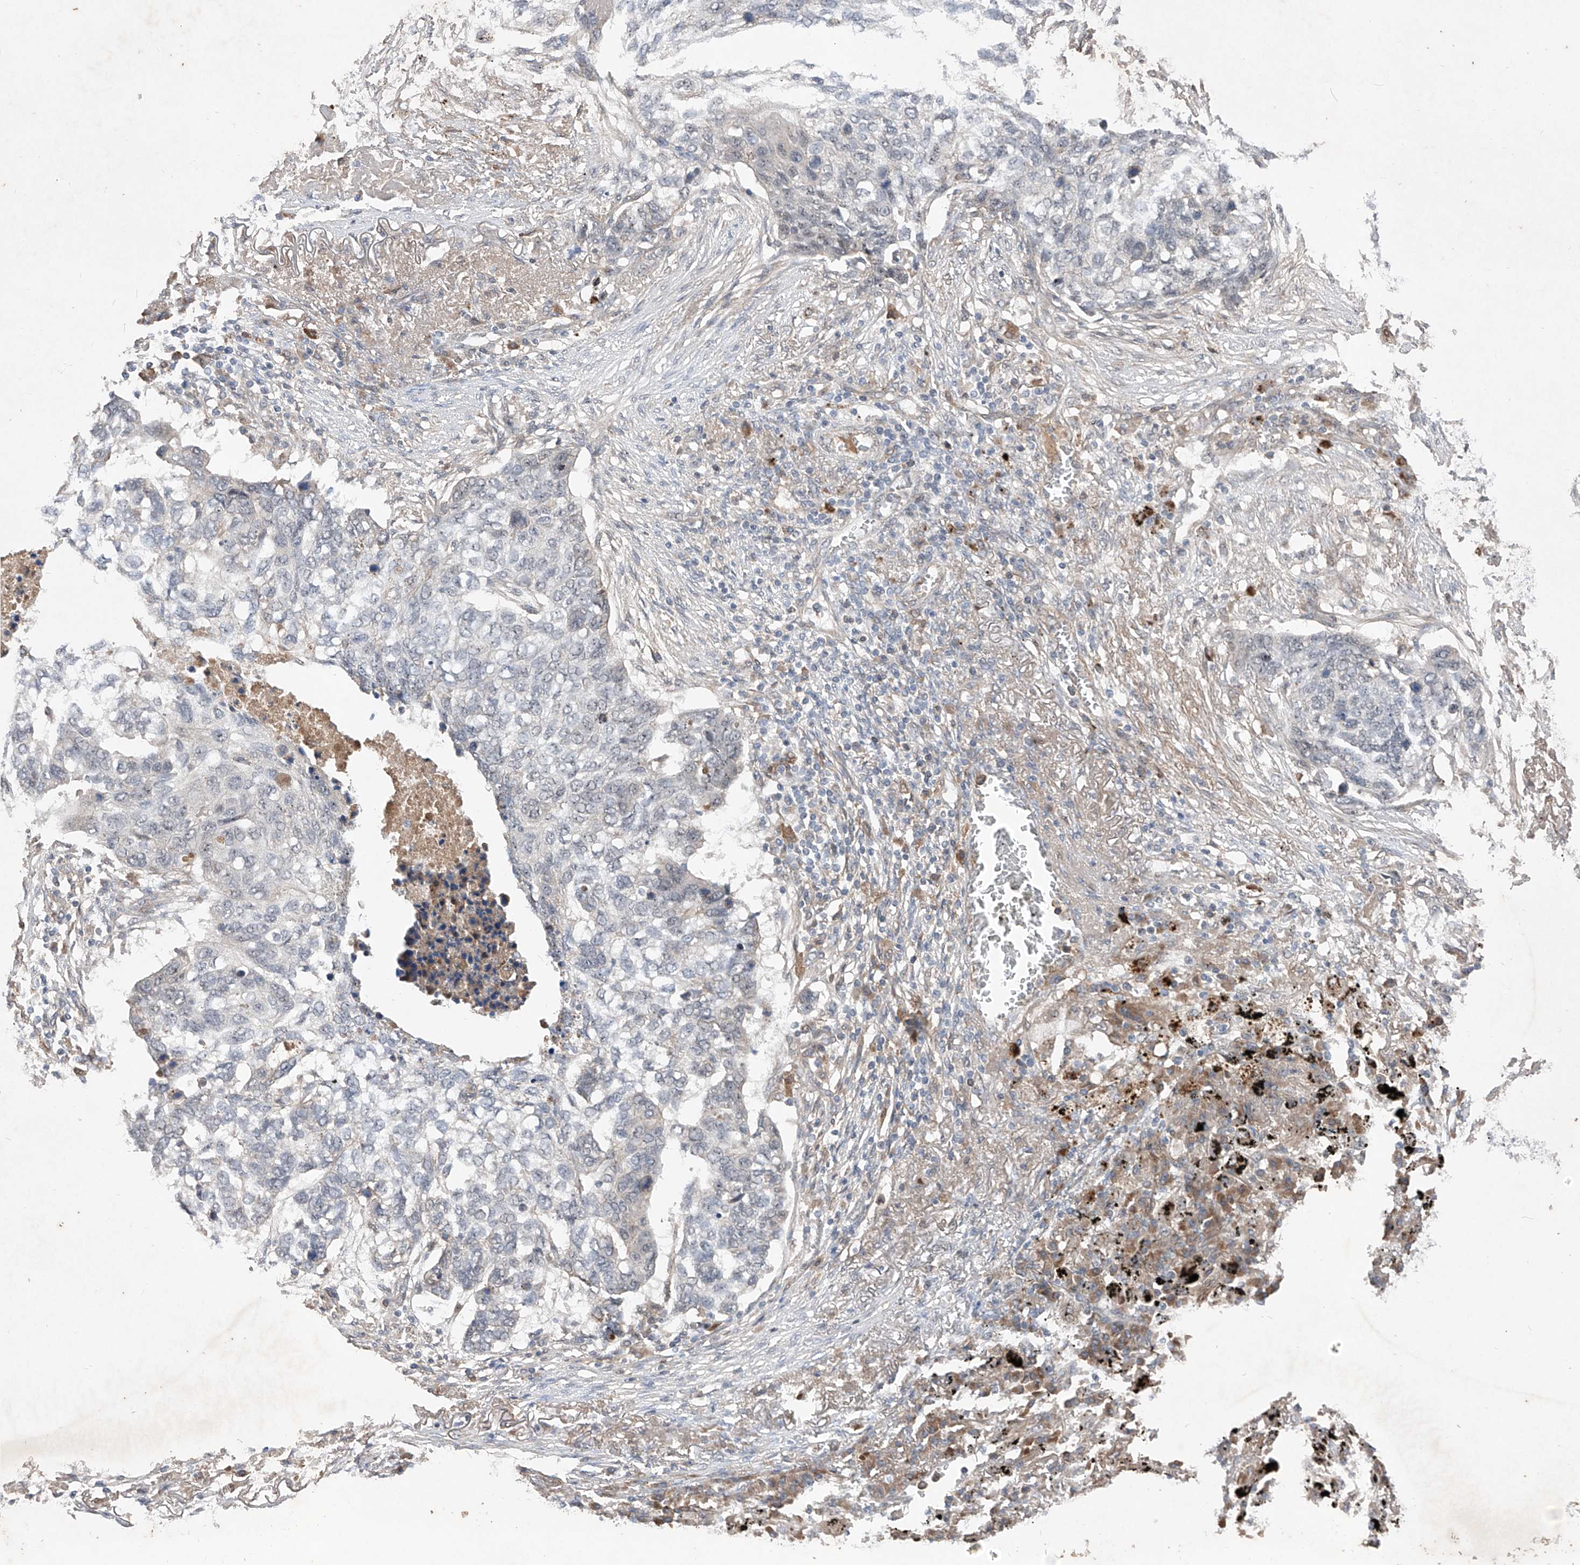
{"staining": {"intensity": "negative", "quantity": "none", "location": "none"}, "tissue": "lung cancer", "cell_type": "Tumor cells", "image_type": "cancer", "snomed": [{"axis": "morphology", "description": "Squamous cell carcinoma, NOS"}, {"axis": "topography", "description": "Lung"}], "caption": "There is no significant expression in tumor cells of squamous cell carcinoma (lung). (IHC, brightfield microscopy, high magnification).", "gene": "FAM135A", "patient": {"sex": "female", "age": 63}}